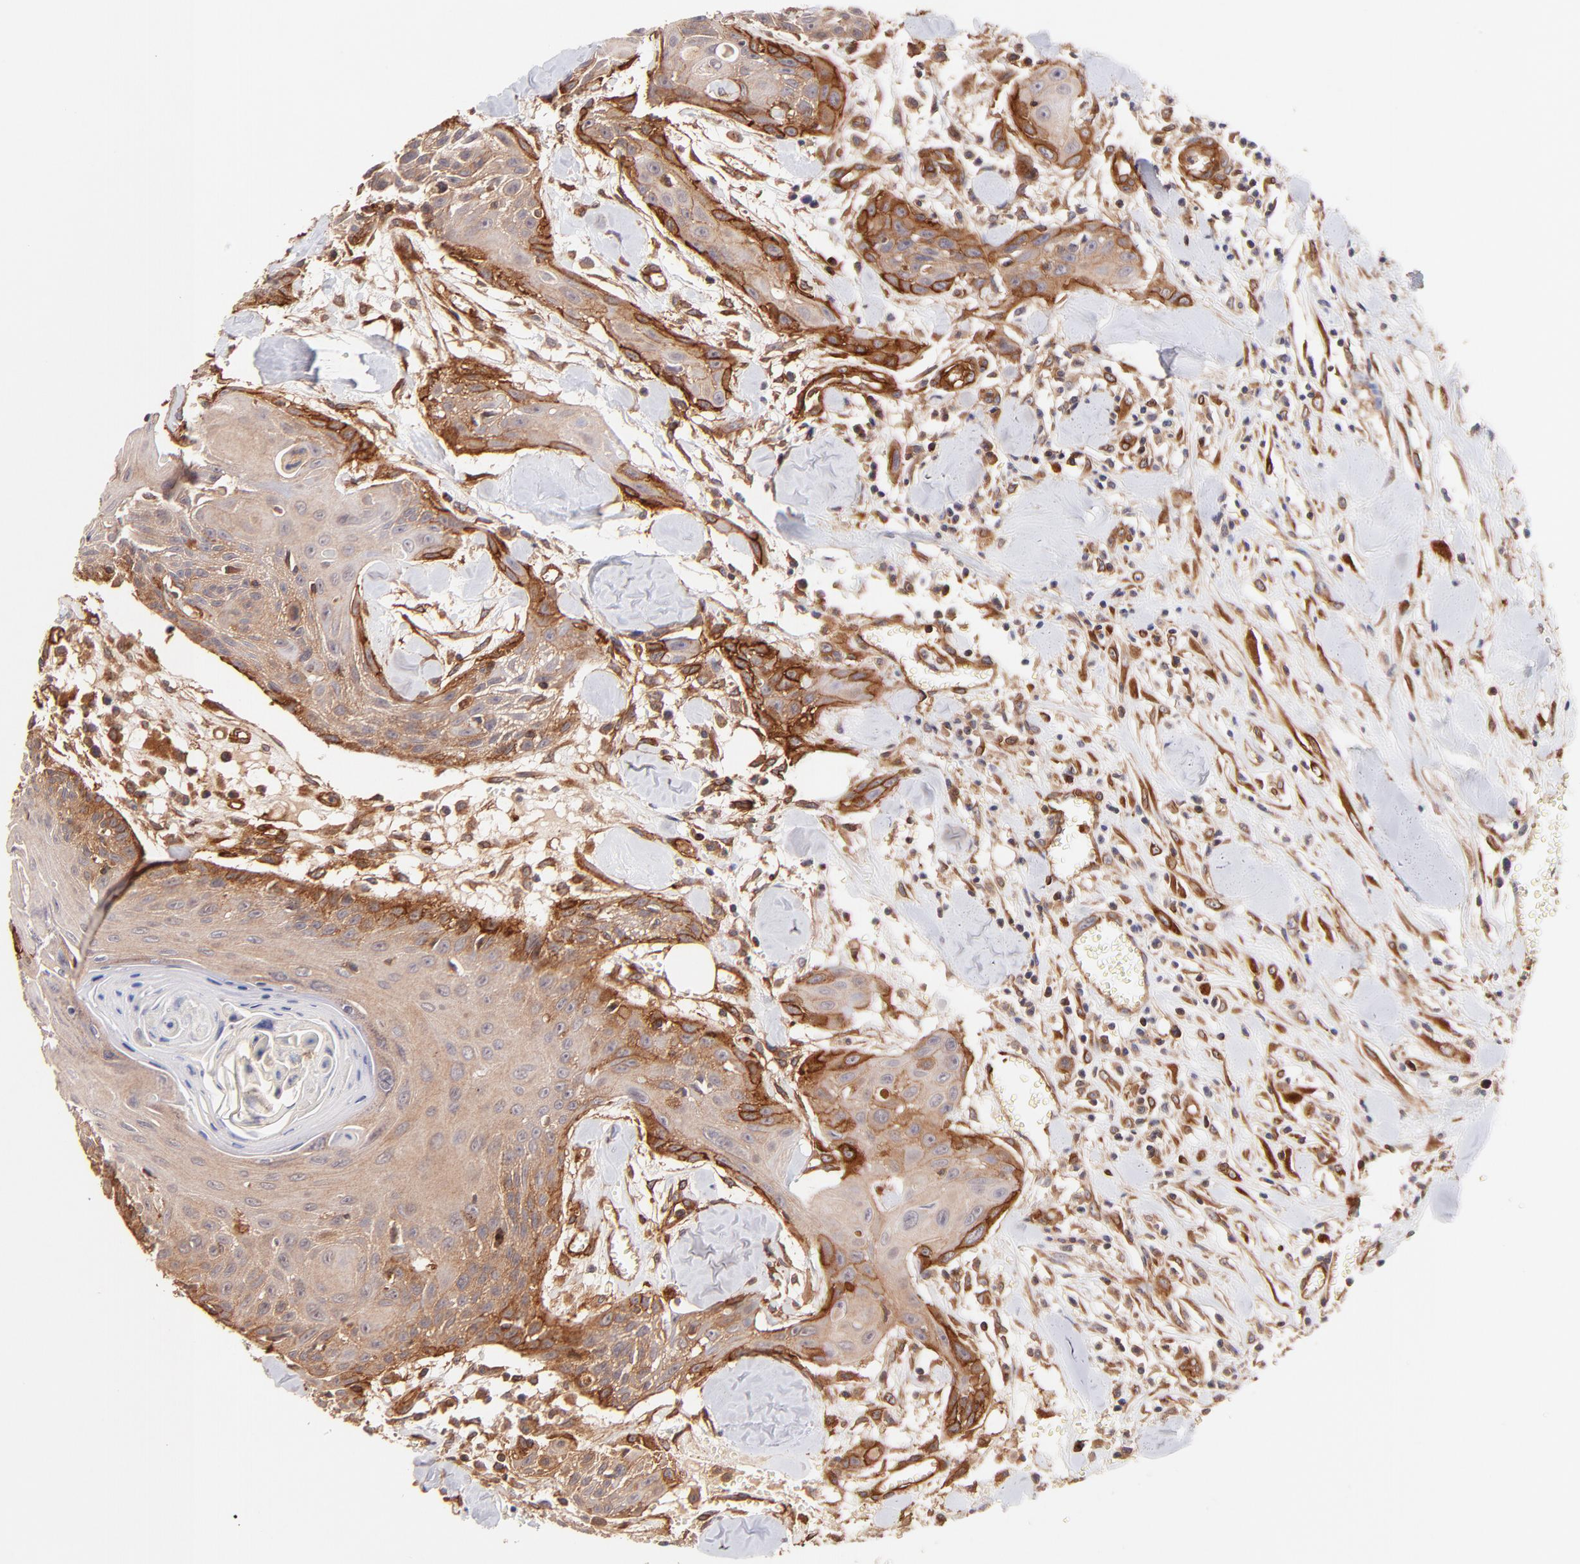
{"staining": {"intensity": "strong", "quantity": ">75%", "location": "cytoplasmic/membranous"}, "tissue": "head and neck cancer", "cell_type": "Tumor cells", "image_type": "cancer", "snomed": [{"axis": "morphology", "description": "Squamous cell carcinoma, NOS"}, {"axis": "morphology", "description": "Squamous cell carcinoma, metastatic, NOS"}, {"axis": "topography", "description": "Lymph node"}, {"axis": "topography", "description": "Salivary gland"}, {"axis": "topography", "description": "Head-Neck"}], "caption": "Immunohistochemical staining of squamous cell carcinoma (head and neck) reveals high levels of strong cytoplasmic/membranous protein staining in approximately >75% of tumor cells. (Stains: DAB (3,3'-diaminobenzidine) in brown, nuclei in blue, Microscopy: brightfield microscopy at high magnification).", "gene": "ITGB1", "patient": {"sex": "female", "age": 74}}